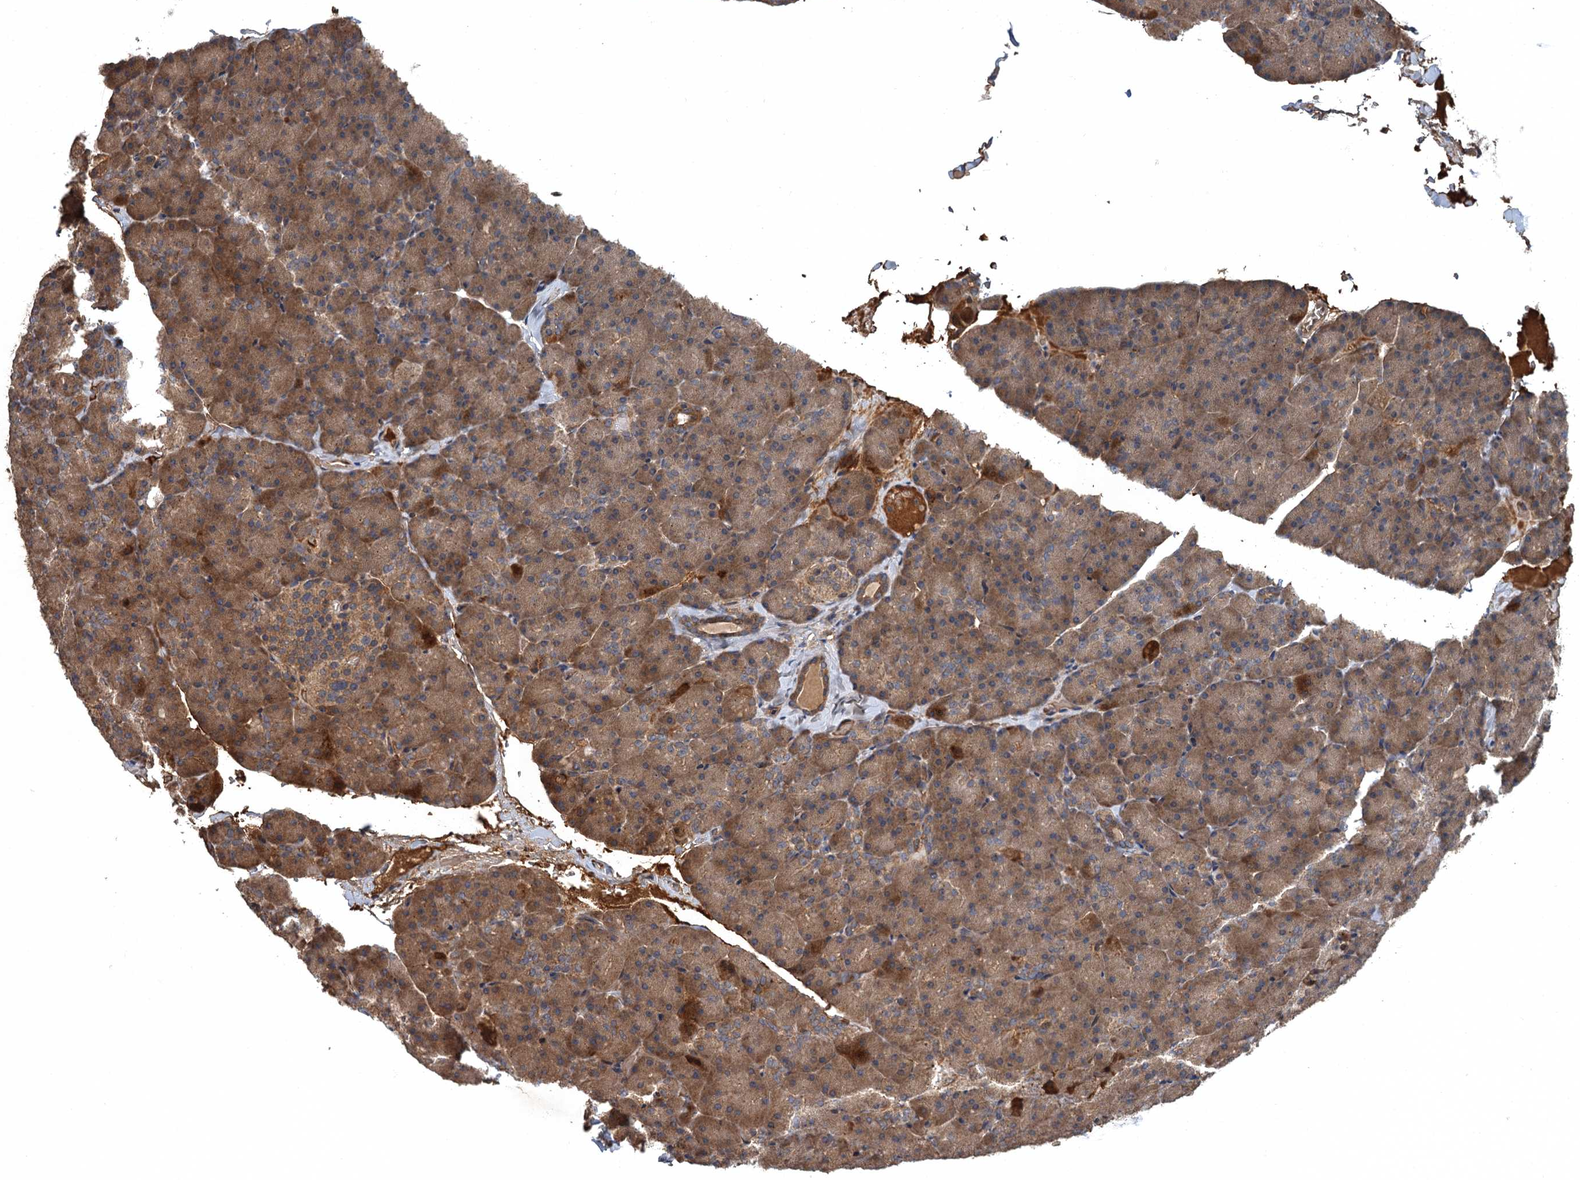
{"staining": {"intensity": "moderate", "quantity": ">75%", "location": "cytoplasmic/membranous"}, "tissue": "pancreas", "cell_type": "Exocrine glandular cells", "image_type": "normal", "snomed": [{"axis": "morphology", "description": "Normal tissue, NOS"}, {"axis": "topography", "description": "Pancreas"}], "caption": "The immunohistochemical stain shows moderate cytoplasmic/membranous staining in exocrine glandular cells of unremarkable pancreas.", "gene": "SNX32", "patient": {"sex": "male", "age": 36}}